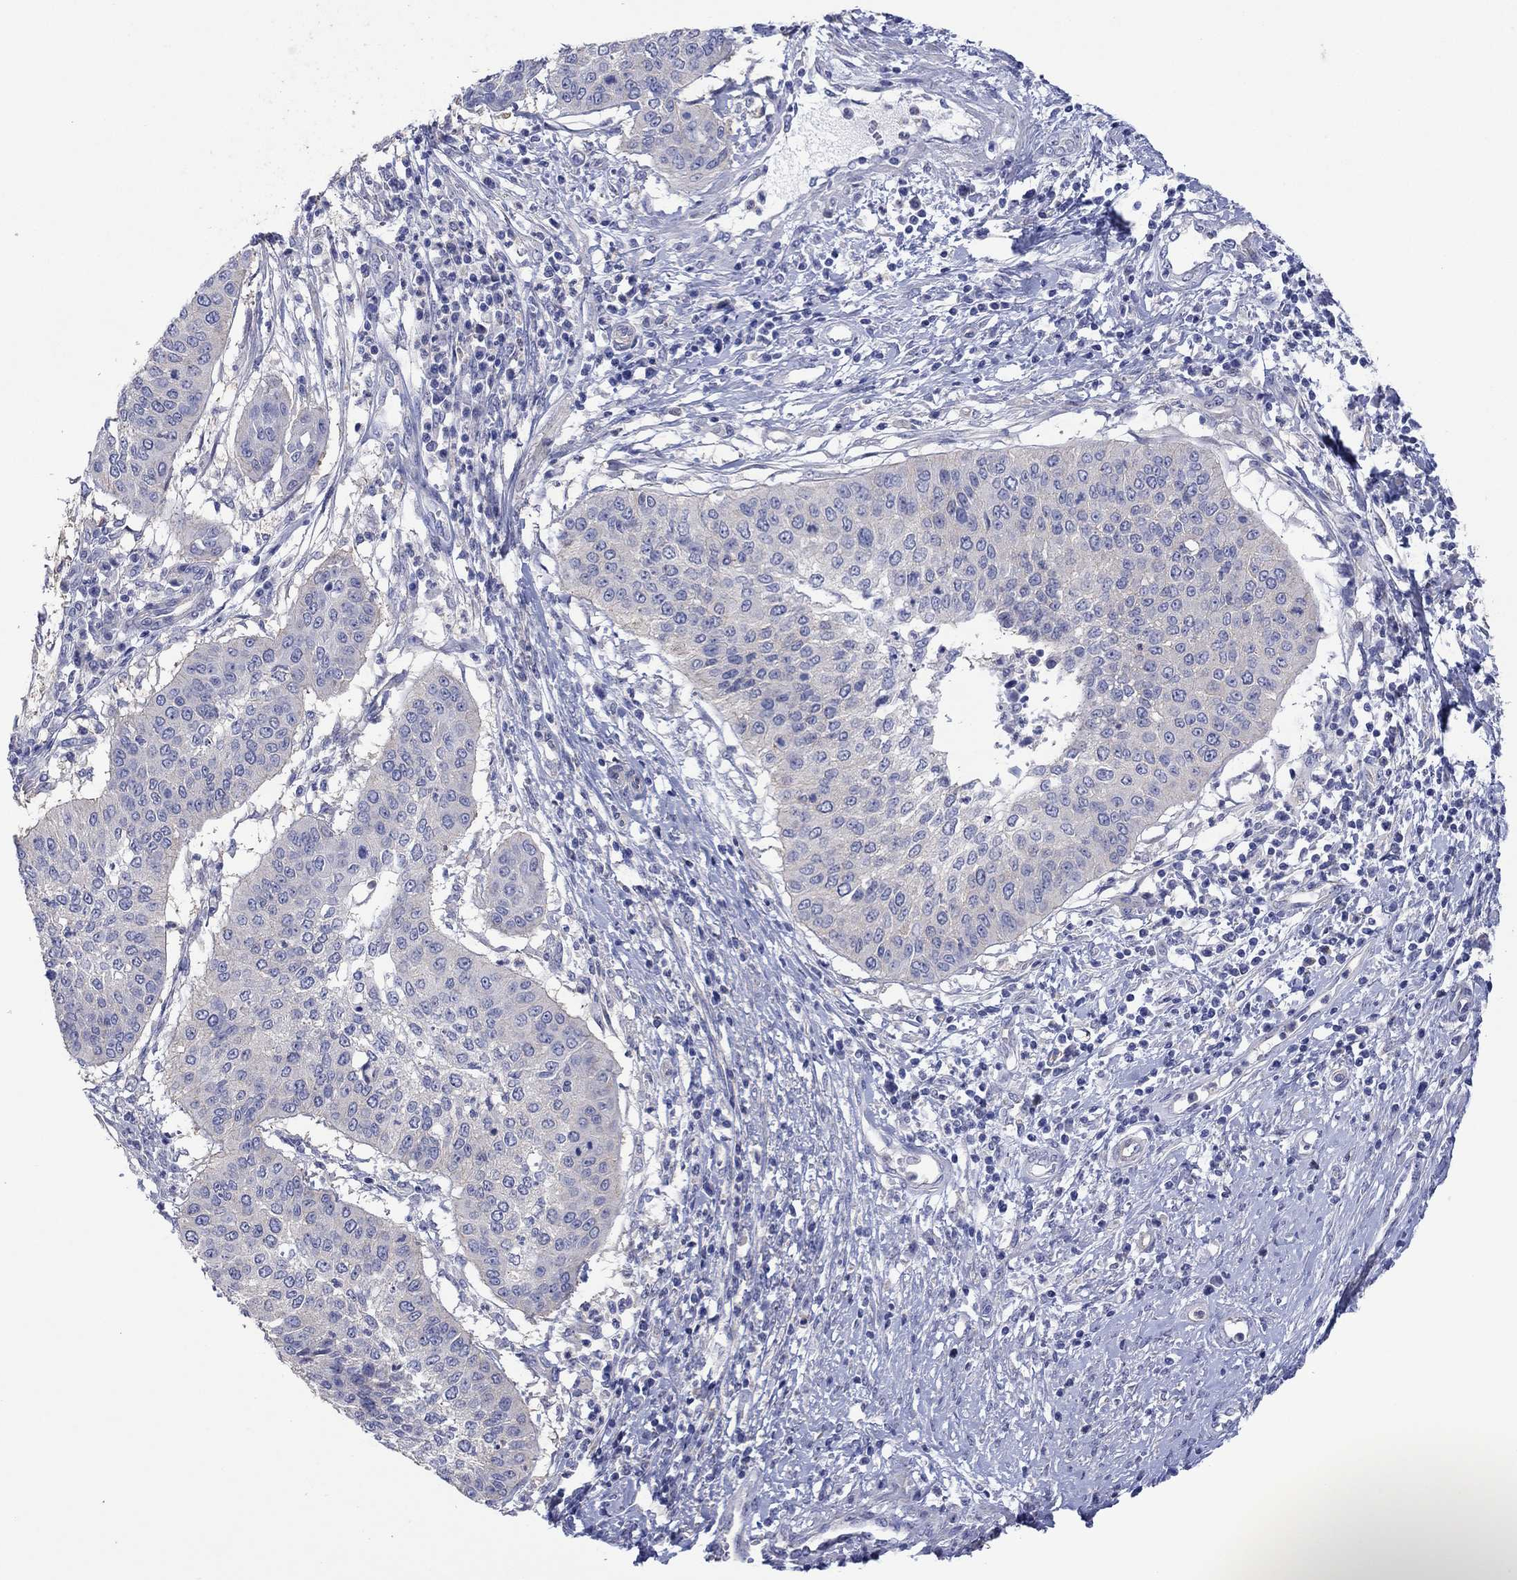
{"staining": {"intensity": "negative", "quantity": "none", "location": "none"}, "tissue": "cervical cancer", "cell_type": "Tumor cells", "image_type": "cancer", "snomed": [{"axis": "morphology", "description": "Normal tissue, NOS"}, {"axis": "morphology", "description": "Squamous cell carcinoma, NOS"}, {"axis": "topography", "description": "Cervix"}], "caption": "High magnification brightfield microscopy of cervical cancer stained with DAB (brown) and counterstained with hematoxylin (blue): tumor cells show no significant positivity. (DAB (3,3'-diaminobenzidine) IHC visualized using brightfield microscopy, high magnification).", "gene": "TPRN", "patient": {"sex": "female", "age": 39}}